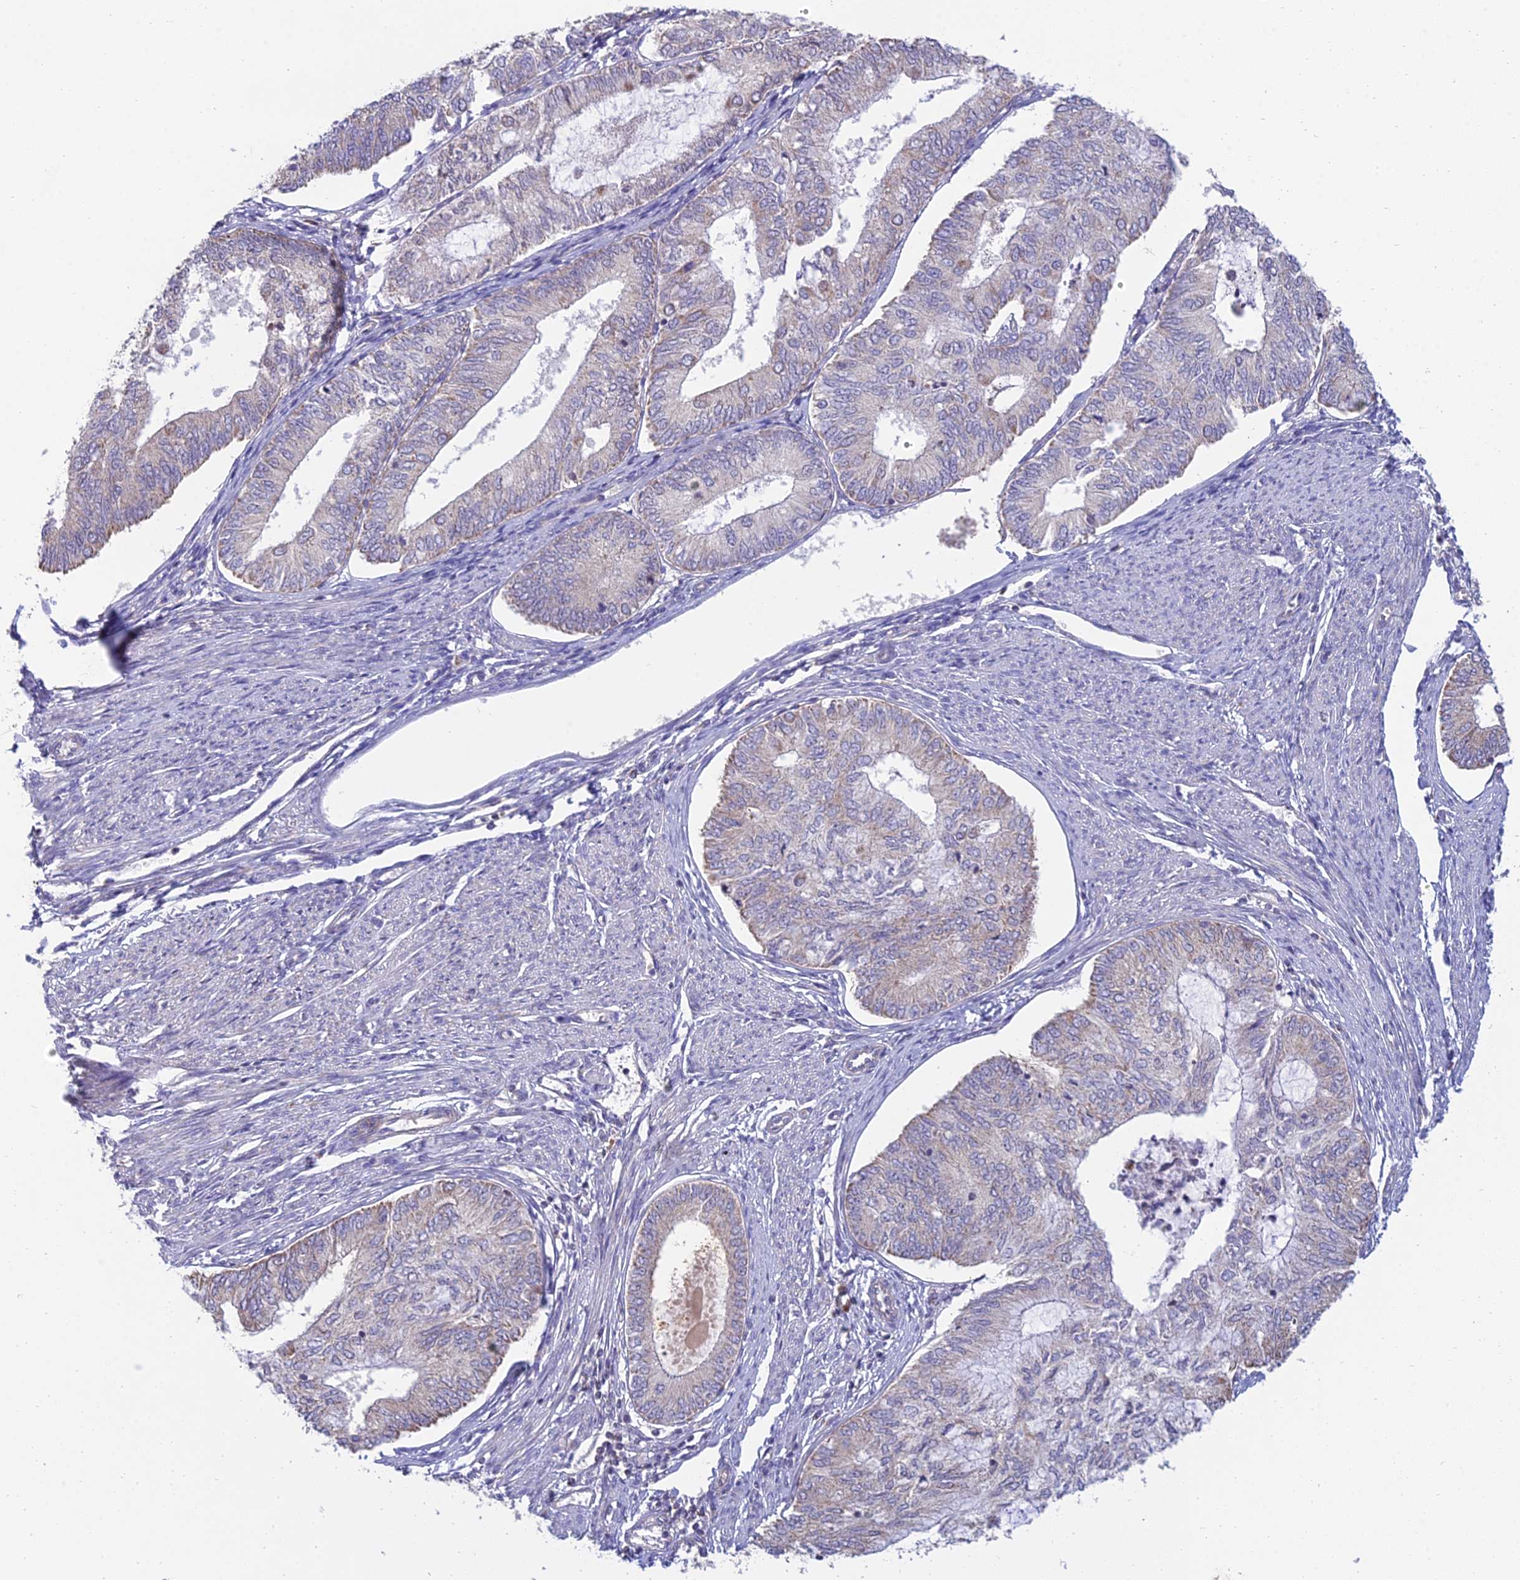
{"staining": {"intensity": "weak", "quantity": "<25%", "location": "cytoplasmic/membranous"}, "tissue": "endometrial cancer", "cell_type": "Tumor cells", "image_type": "cancer", "snomed": [{"axis": "morphology", "description": "Adenocarcinoma, NOS"}, {"axis": "topography", "description": "Endometrium"}], "caption": "Protein analysis of endometrial adenocarcinoma displays no significant expression in tumor cells.", "gene": "CFAP206", "patient": {"sex": "female", "age": 68}}